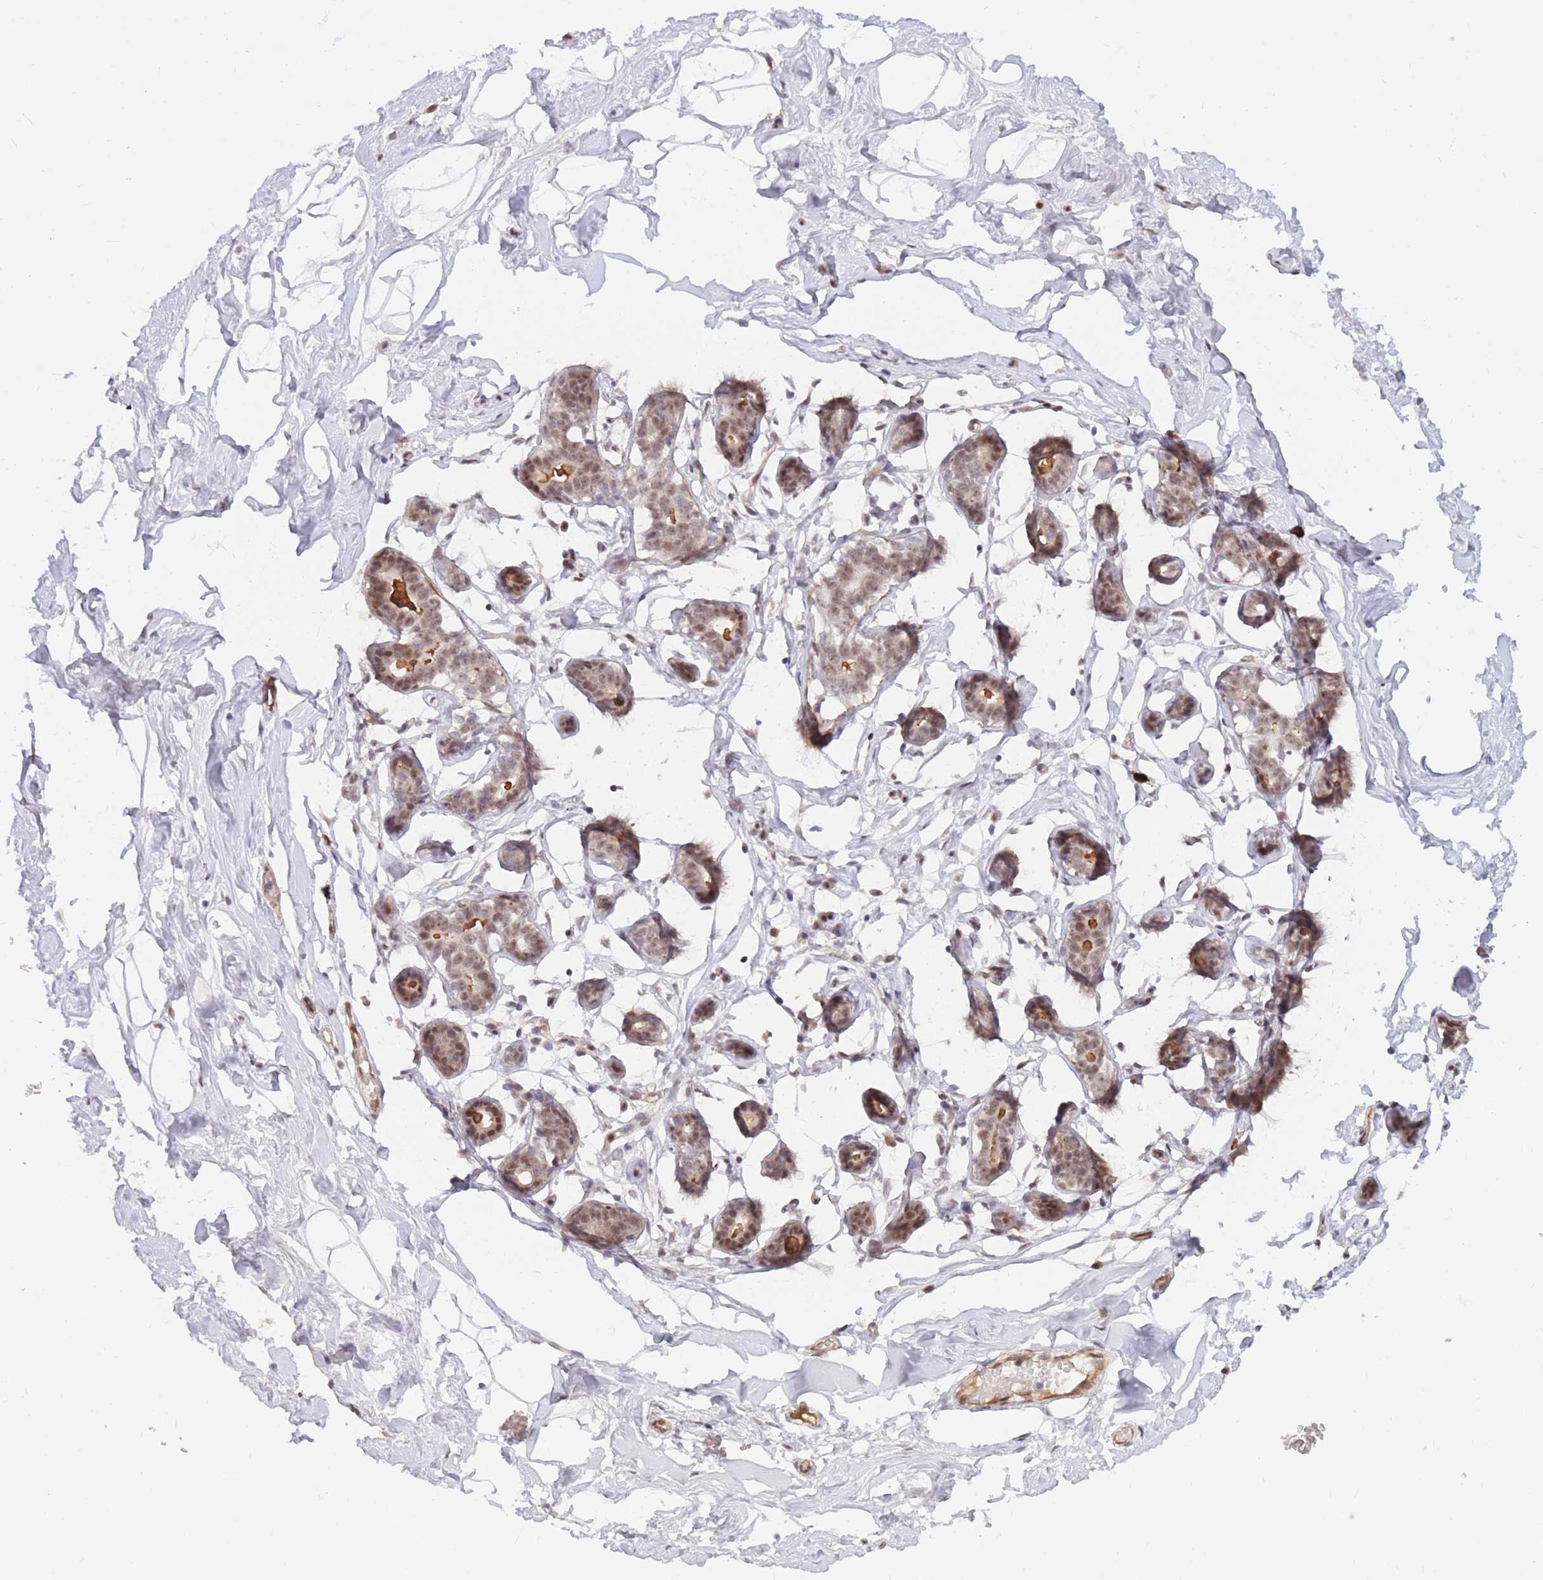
{"staining": {"intensity": "negative", "quantity": "none", "location": "none"}, "tissue": "breast", "cell_type": "Adipocytes", "image_type": "normal", "snomed": [{"axis": "morphology", "description": "Normal tissue, NOS"}, {"axis": "morphology", "description": "Adenoma, NOS"}, {"axis": "topography", "description": "Breast"}], "caption": "An IHC photomicrograph of normal breast is shown. There is no staining in adipocytes of breast. (DAB immunohistochemistry visualized using brightfield microscopy, high magnification).", "gene": "ERICH6B", "patient": {"sex": "female", "age": 23}}